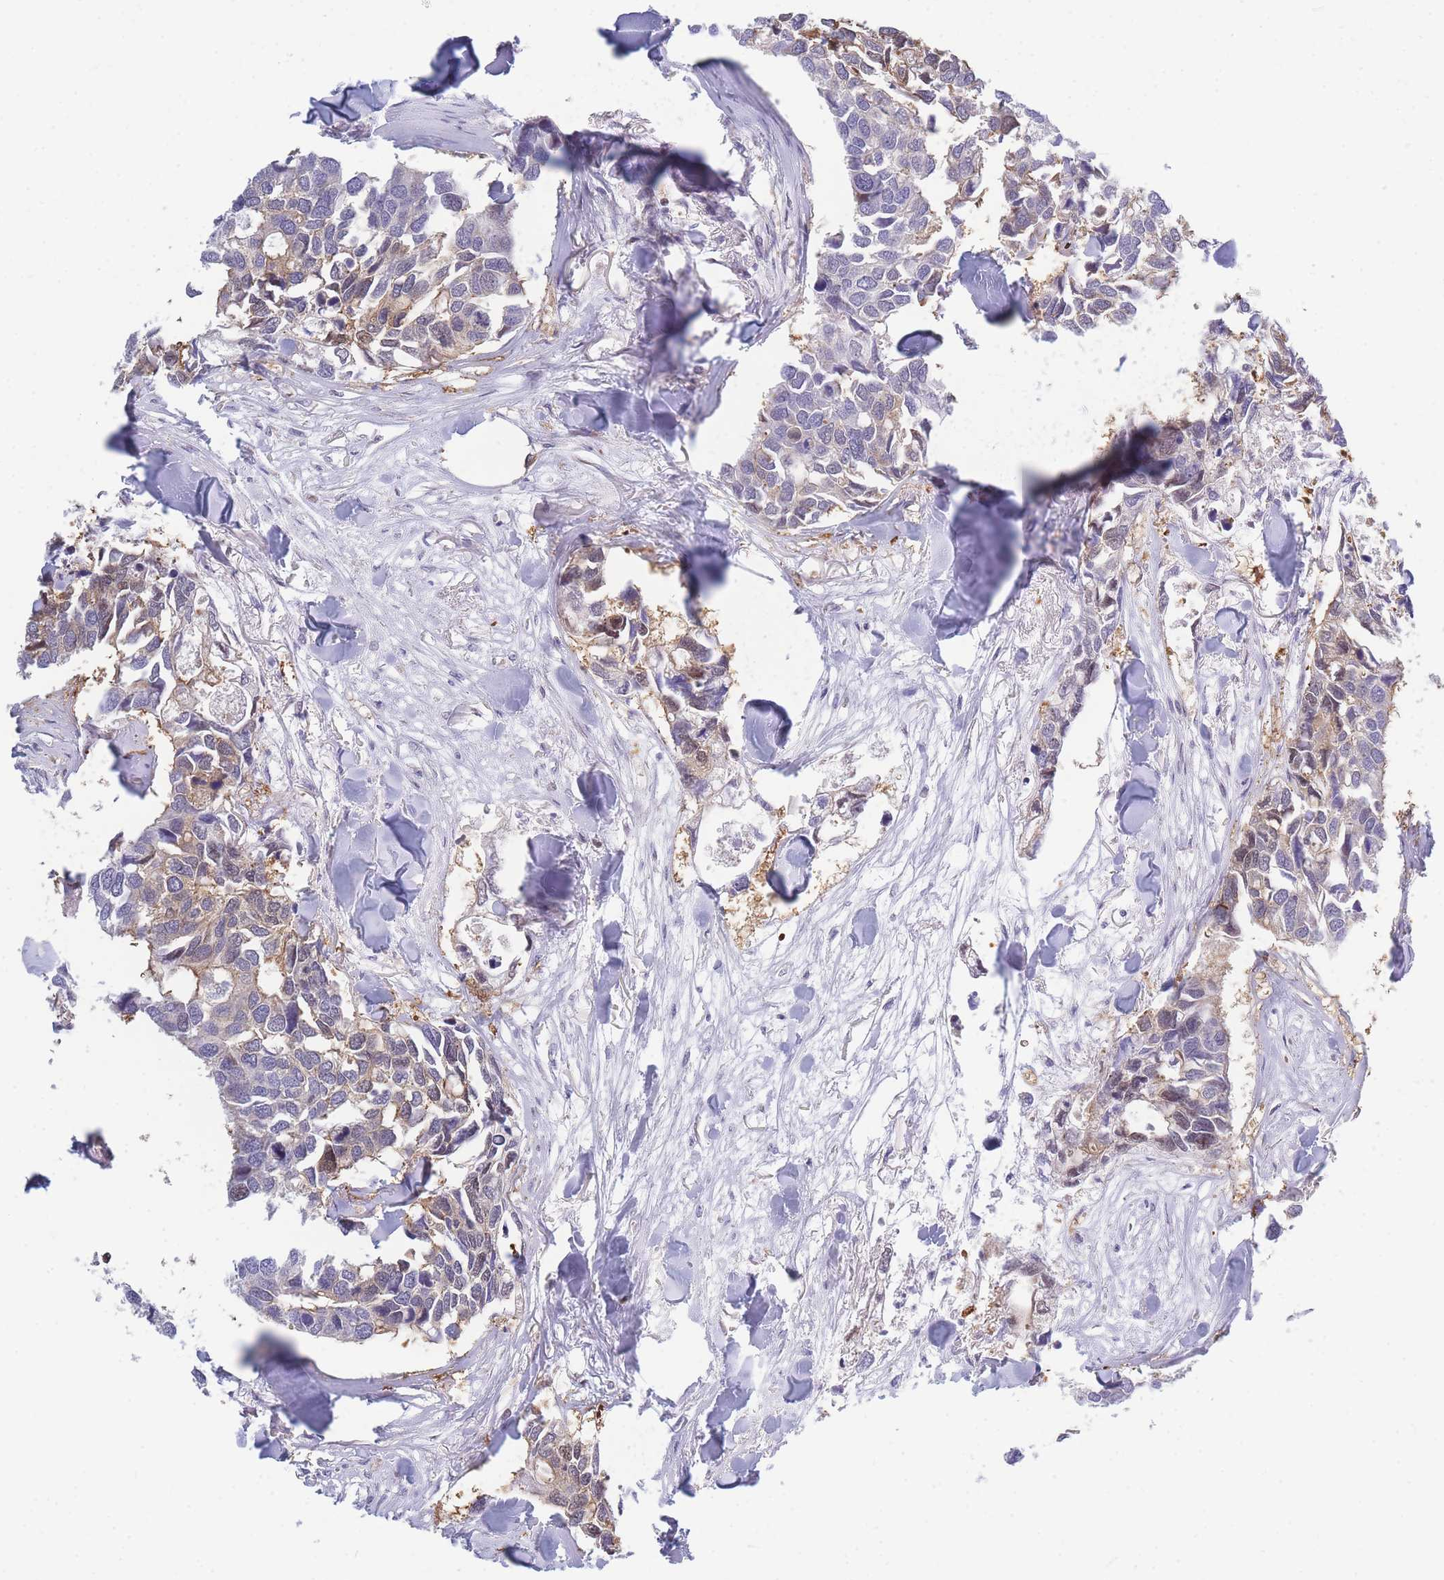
{"staining": {"intensity": "weak", "quantity": "<25%", "location": "cytoplasmic/membranous"}, "tissue": "breast cancer", "cell_type": "Tumor cells", "image_type": "cancer", "snomed": [{"axis": "morphology", "description": "Duct carcinoma"}, {"axis": "topography", "description": "Breast"}], "caption": "High magnification brightfield microscopy of breast cancer (invasive ductal carcinoma) stained with DAB (3,3'-diaminobenzidine) (brown) and counterstained with hematoxylin (blue): tumor cells show no significant positivity.", "gene": "CRACD", "patient": {"sex": "female", "age": 83}}